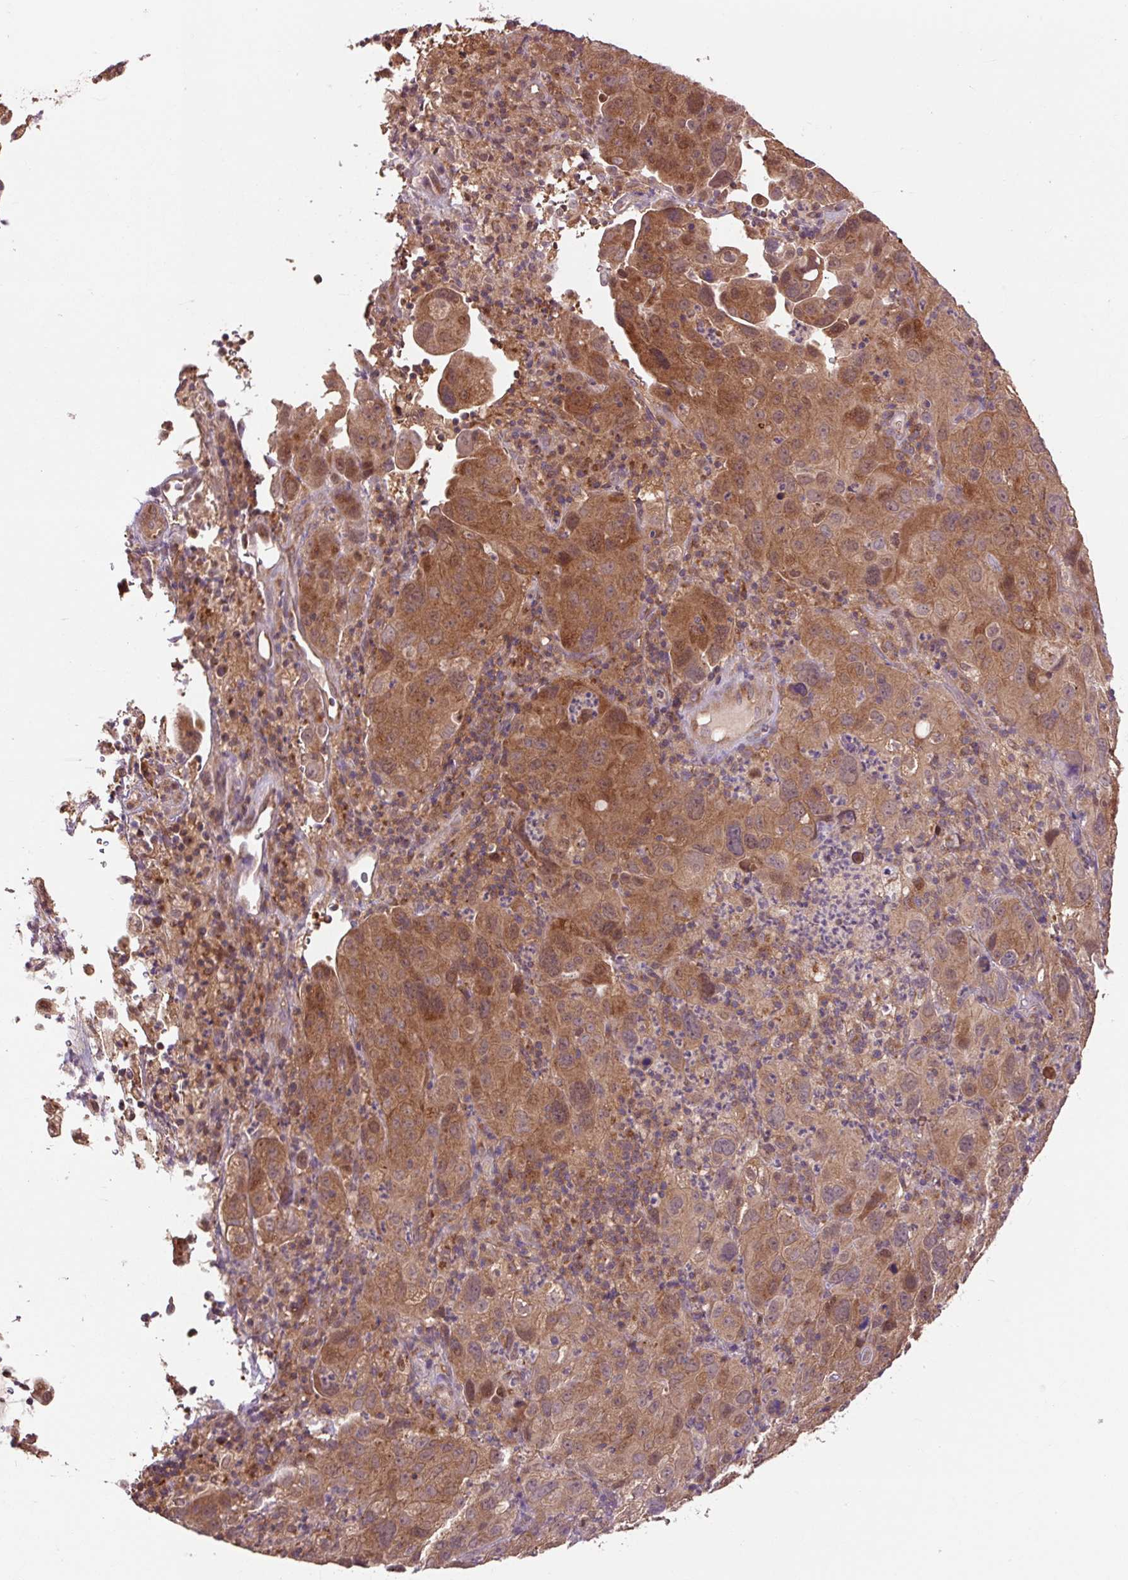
{"staining": {"intensity": "strong", "quantity": ">75%", "location": "cytoplasmic/membranous"}, "tissue": "cervical cancer", "cell_type": "Tumor cells", "image_type": "cancer", "snomed": [{"axis": "morphology", "description": "Squamous cell carcinoma, NOS"}, {"axis": "topography", "description": "Cervix"}], "caption": "Immunohistochemistry histopathology image of squamous cell carcinoma (cervical) stained for a protein (brown), which demonstrates high levels of strong cytoplasmic/membranous positivity in about >75% of tumor cells.", "gene": "MMS19", "patient": {"sex": "female", "age": 44}}